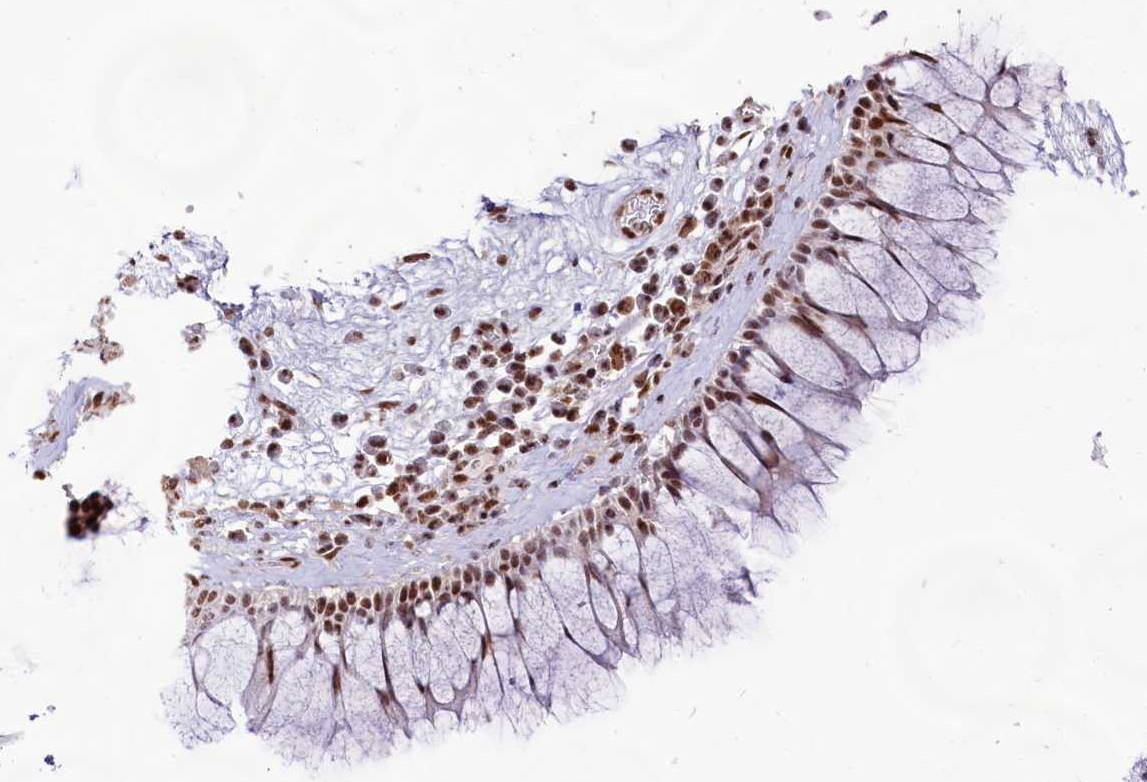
{"staining": {"intensity": "strong", "quantity": ">75%", "location": "nuclear"}, "tissue": "nasopharynx", "cell_type": "Respiratory epithelial cells", "image_type": "normal", "snomed": [{"axis": "morphology", "description": "Normal tissue, NOS"}, {"axis": "morphology", "description": "Inflammation, NOS"}, {"axis": "topography", "description": "Nasopharynx"}], "caption": "DAB (3,3'-diaminobenzidine) immunohistochemical staining of benign nasopharynx exhibits strong nuclear protein expression in about >75% of respiratory epithelial cells. The staining was performed using DAB (3,3'-diaminobenzidine) to visualize the protein expression in brown, while the nuclei were stained in blue with hematoxylin (Magnification: 20x).", "gene": "HIRA", "patient": {"sex": "male", "age": 70}}